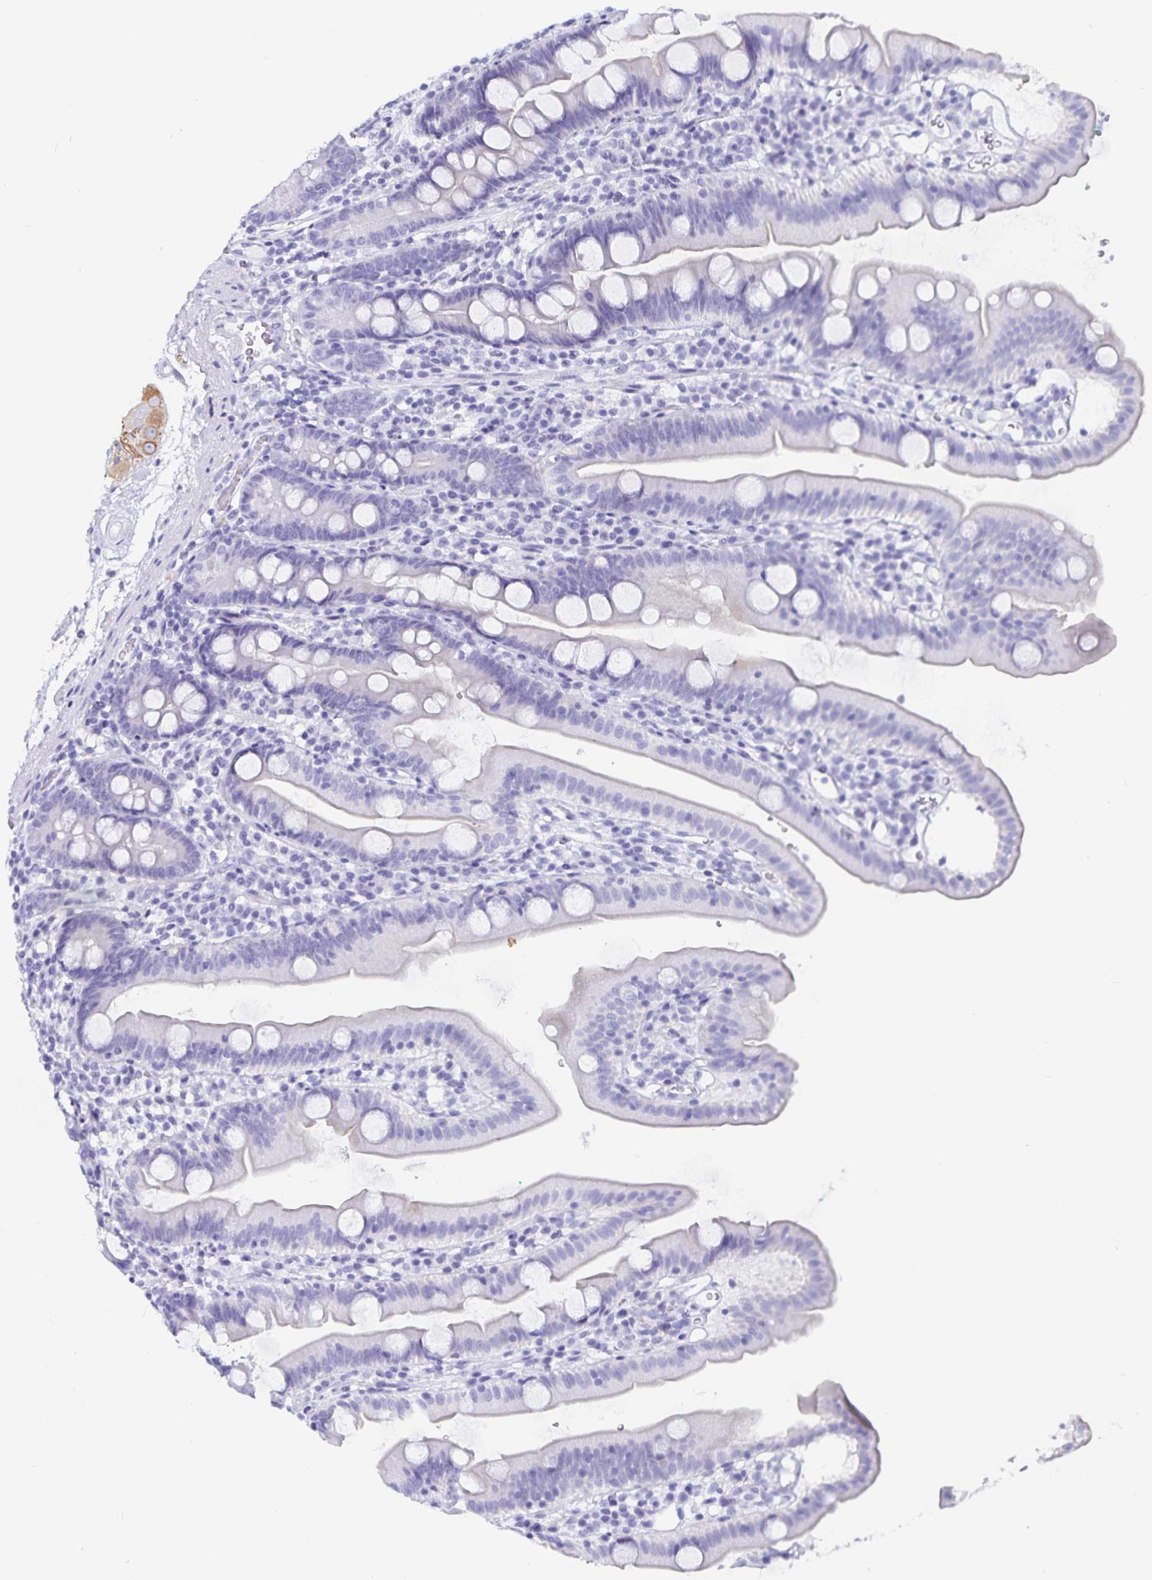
{"staining": {"intensity": "negative", "quantity": "none", "location": "none"}, "tissue": "duodenum", "cell_type": "Glandular cells", "image_type": "normal", "snomed": [{"axis": "morphology", "description": "Normal tissue, NOS"}, {"axis": "topography", "description": "Duodenum"}], "caption": "Protein analysis of normal duodenum shows no significant positivity in glandular cells. Nuclei are stained in blue.", "gene": "C19orf73", "patient": {"sex": "female", "age": 67}}